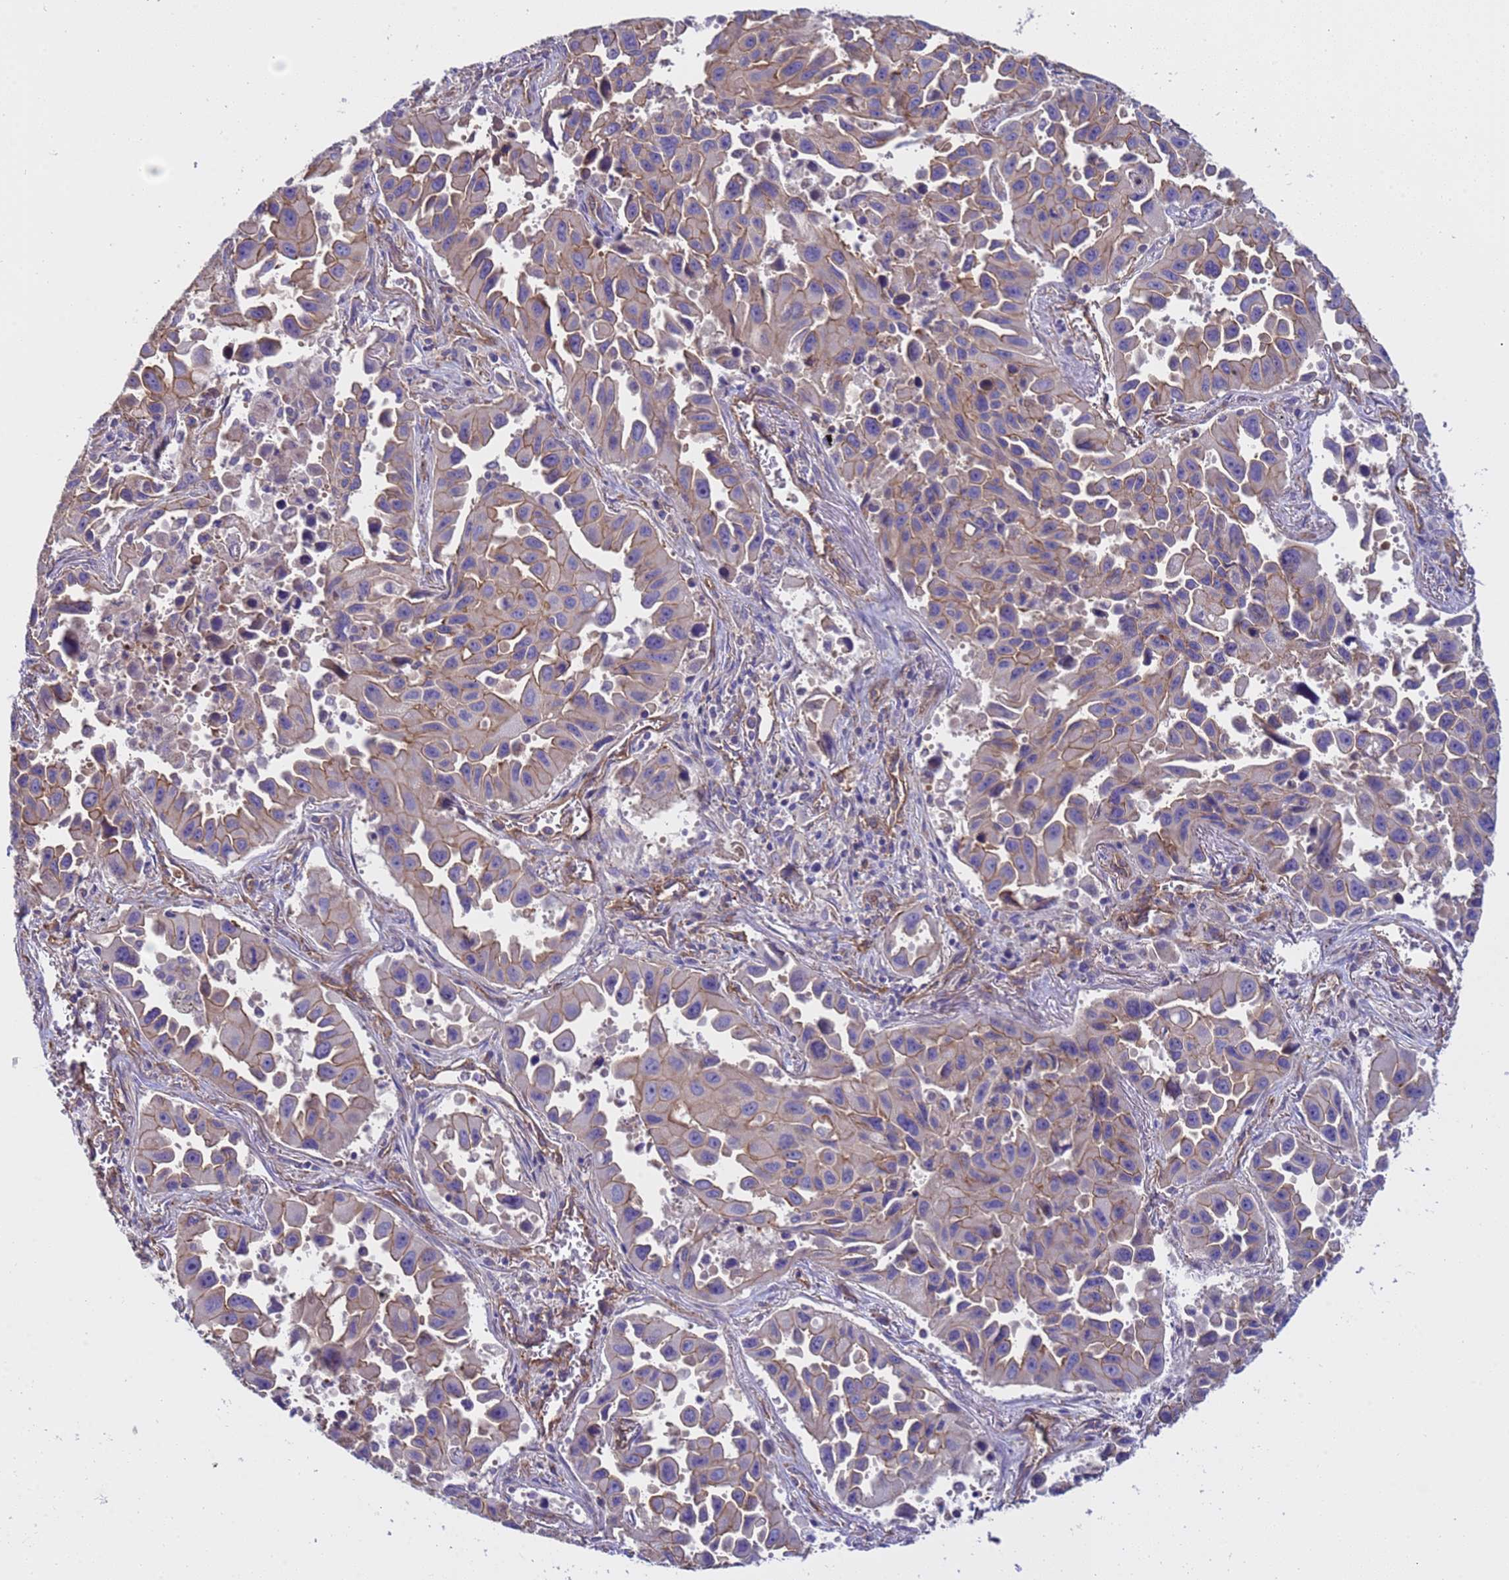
{"staining": {"intensity": "moderate", "quantity": "25%-75%", "location": "cytoplasmic/membranous"}, "tissue": "lung cancer", "cell_type": "Tumor cells", "image_type": "cancer", "snomed": [{"axis": "morphology", "description": "Adenocarcinoma, NOS"}, {"axis": "topography", "description": "Lung"}], "caption": "Immunohistochemistry (DAB (3,3'-diaminobenzidine)) staining of lung cancer reveals moderate cytoplasmic/membranous protein positivity in about 25%-75% of tumor cells. (DAB IHC with brightfield microscopy, high magnification).", "gene": "ZNF248", "patient": {"sex": "male", "age": 66}}